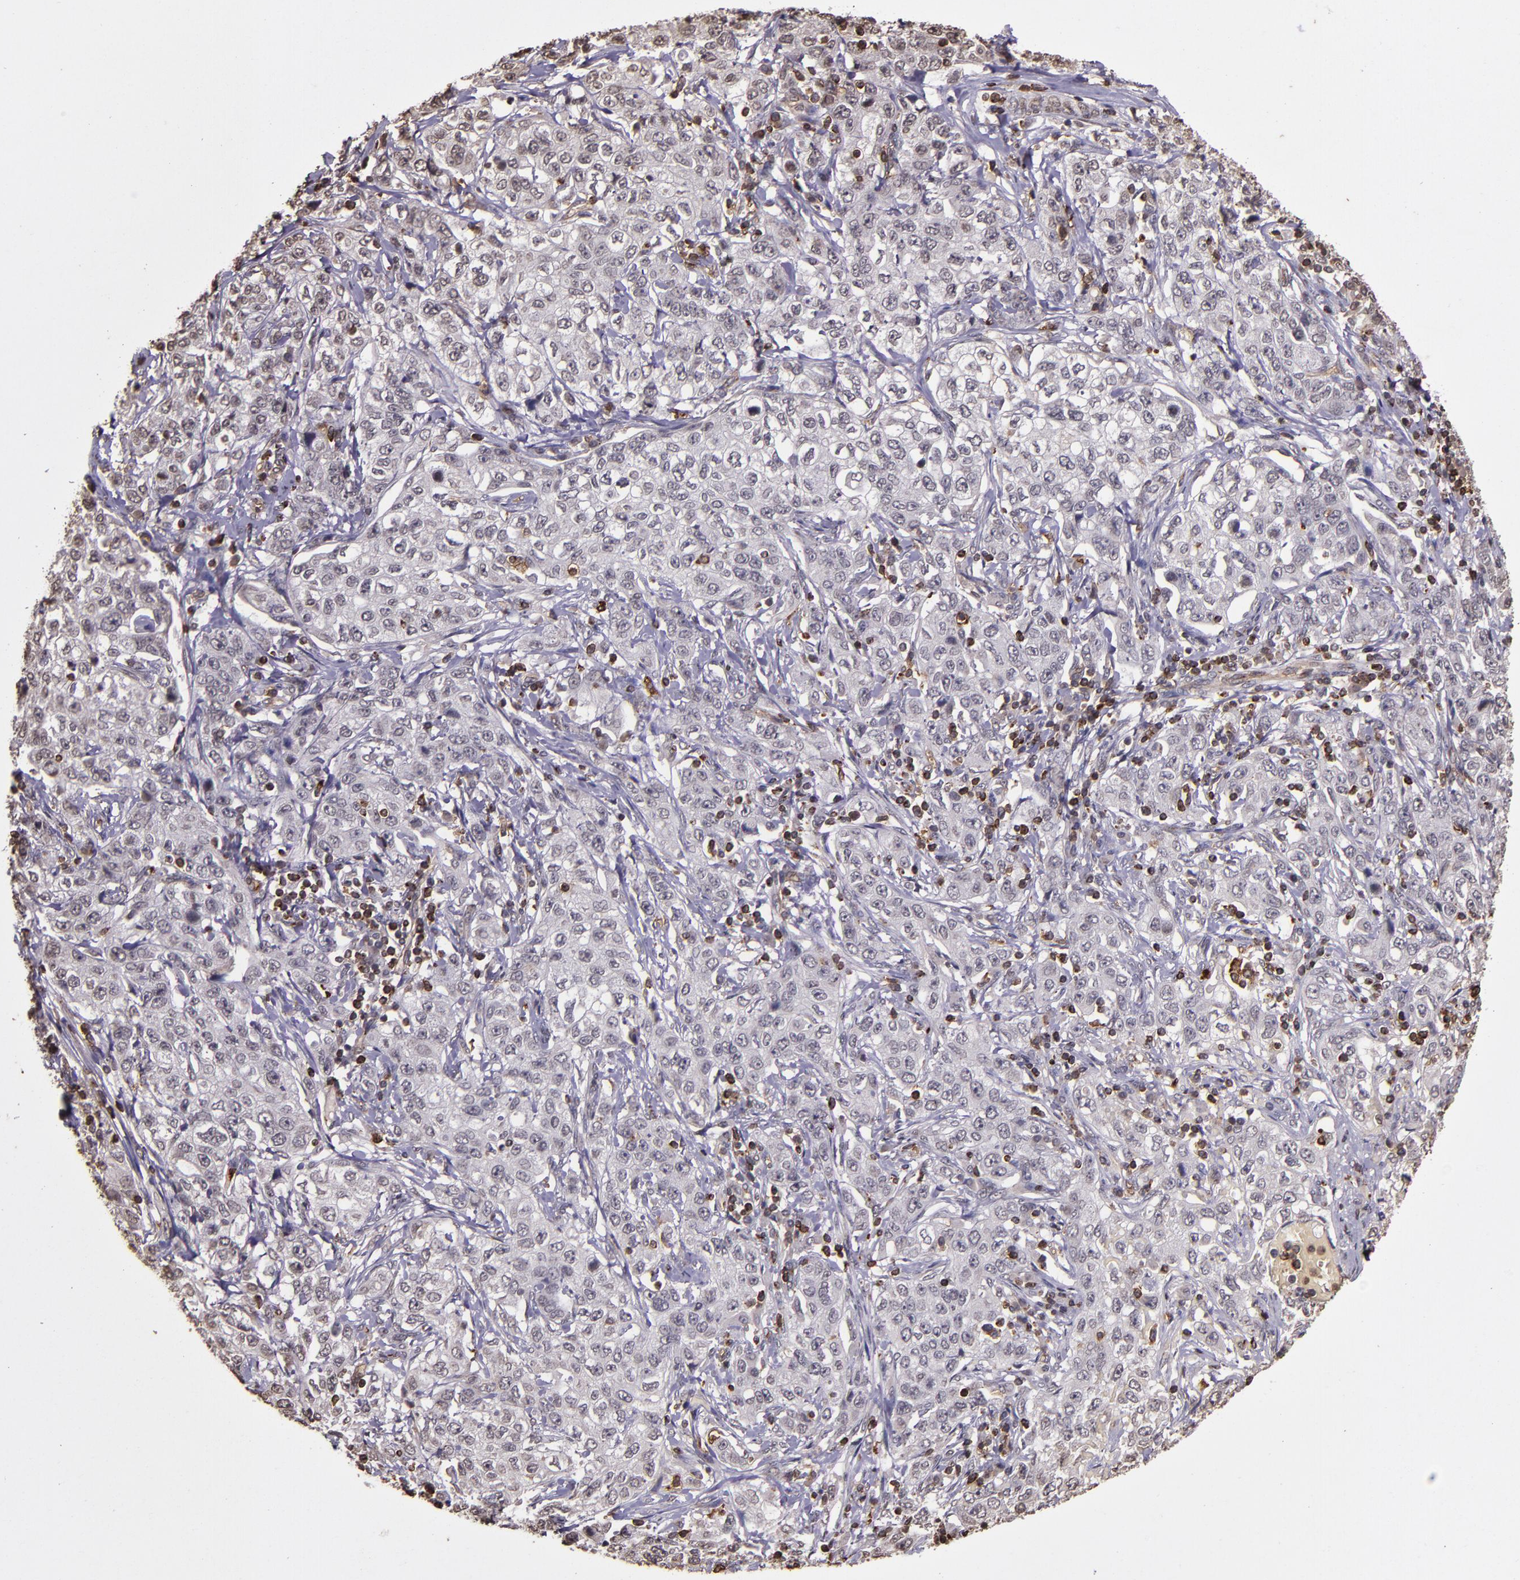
{"staining": {"intensity": "negative", "quantity": "none", "location": "none"}, "tissue": "stomach cancer", "cell_type": "Tumor cells", "image_type": "cancer", "snomed": [{"axis": "morphology", "description": "Adenocarcinoma, NOS"}, {"axis": "topography", "description": "Stomach"}], "caption": "Immunohistochemistry of stomach cancer (adenocarcinoma) exhibits no staining in tumor cells.", "gene": "SLC2A3", "patient": {"sex": "male", "age": 48}}